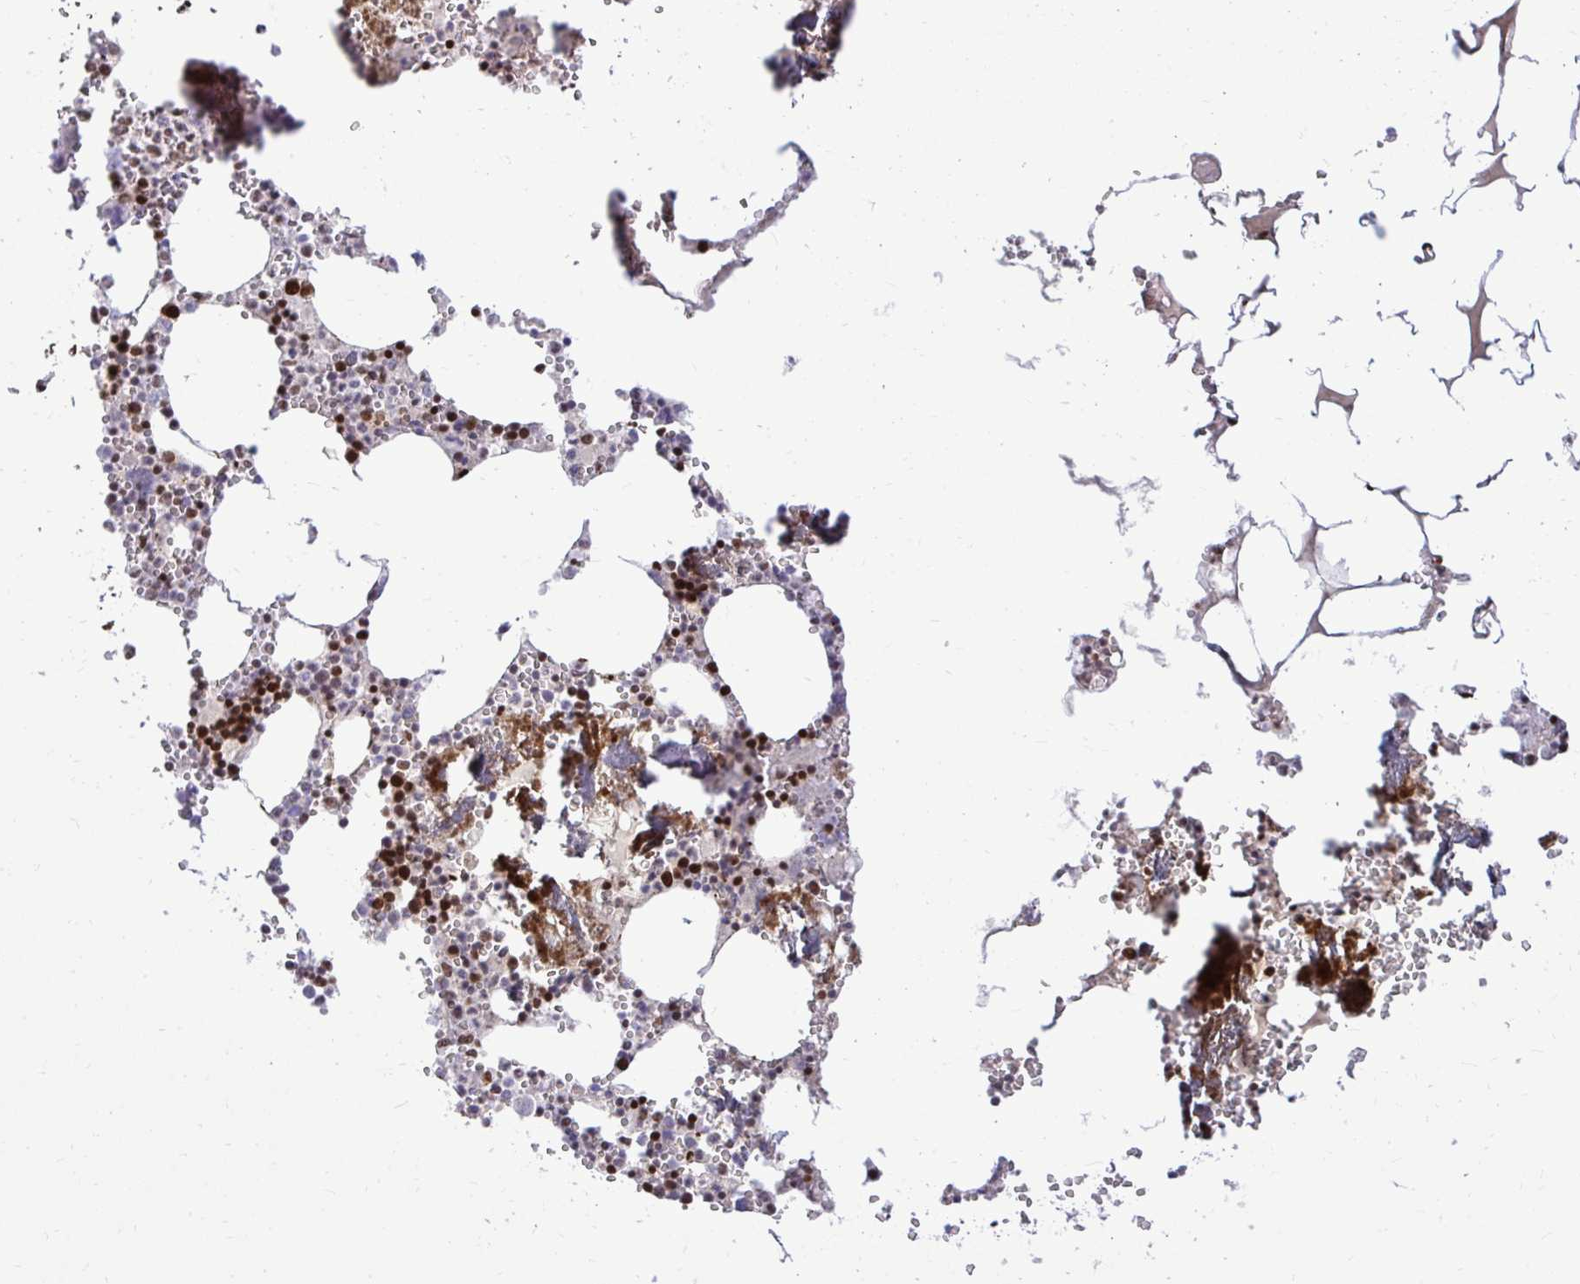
{"staining": {"intensity": "strong", "quantity": "25%-75%", "location": "nuclear"}, "tissue": "bone marrow", "cell_type": "Hematopoietic cells", "image_type": "normal", "snomed": [{"axis": "morphology", "description": "Normal tissue, NOS"}, {"axis": "topography", "description": "Bone marrow"}], "caption": "Immunohistochemistry of normal human bone marrow shows high levels of strong nuclear staining in about 25%-75% of hematopoietic cells. The staining was performed using DAB (3,3'-diaminobenzidine) to visualize the protein expression in brown, while the nuclei were stained in blue with hematoxylin (Magnification: 20x).", "gene": "CDYL", "patient": {"sex": "male", "age": 54}}